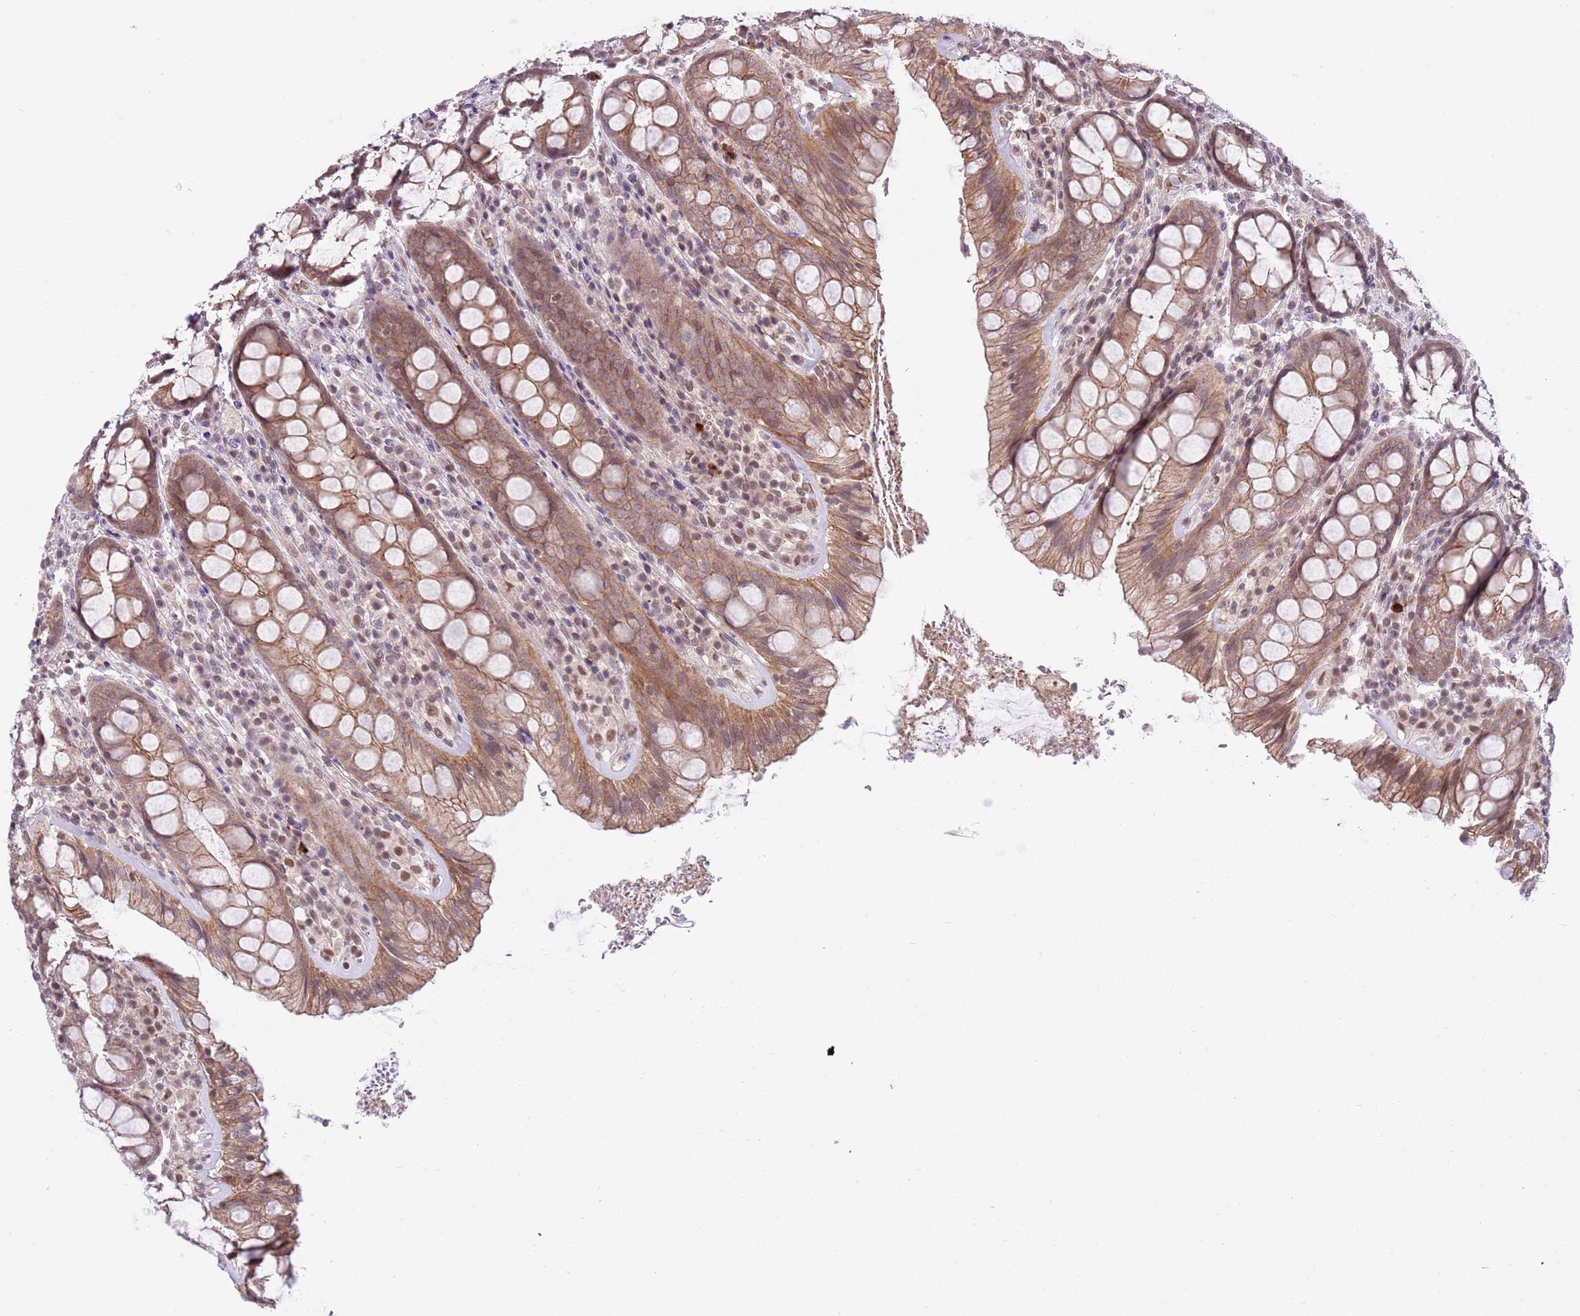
{"staining": {"intensity": "moderate", "quantity": ">75%", "location": "cytoplasmic/membranous"}, "tissue": "rectum", "cell_type": "Glandular cells", "image_type": "normal", "snomed": [{"axis": "morphology", "description": "Normal tissue, NOS"}, {"axis": "topography", "description": "Rectum"}], "caption": "An image of rectum stained for a protein exhibits moderate cytoplasmic/membranous brown staining in glandular cells. (DAB = brown stain, brightfield microscopy at high magnification).", "gene": "TM2D1", "patient": {"sex": "male", "age": 83}}